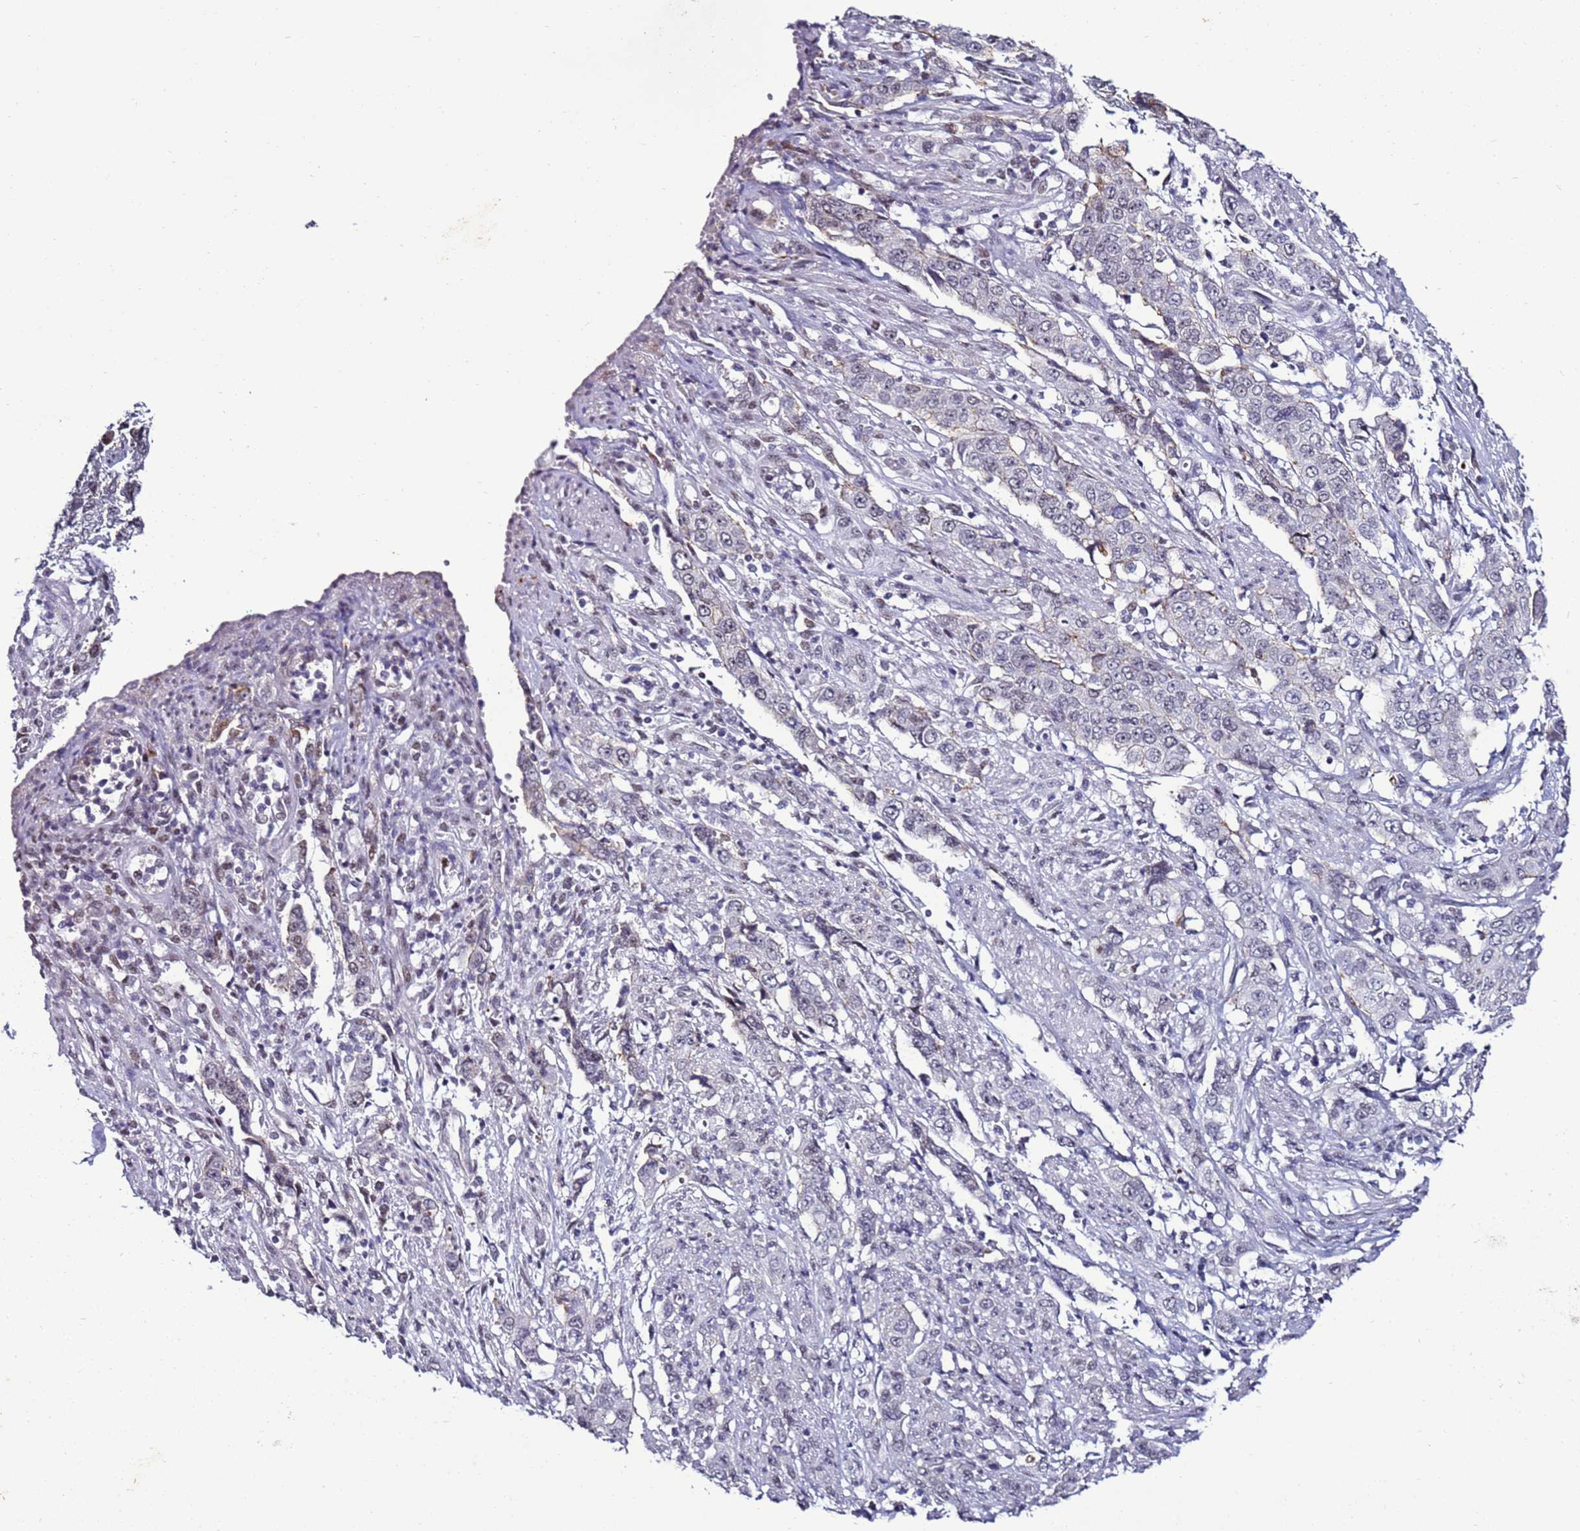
{"staining": {"intensity": "negative", "quantity": "none", "location": "none"}, "tissue": "stomach cancer", "cell_type": "Tumor cells", "image_type": "cancer", "snomed": [{"axis": "morphology", "description": "Adenocarcinoma, NOS"}, {"axis": "topography", "description": "Stomach, upper"}], "caption": "Immunohistochemistry histopathology image of neoplastic tissue: human stomach cancer (adenocarcinoma) stained with DAB shows no significant protein staining in tumor cells.", "gene": "PSMA7", "patient": {"sex": "male", "age": 62}}